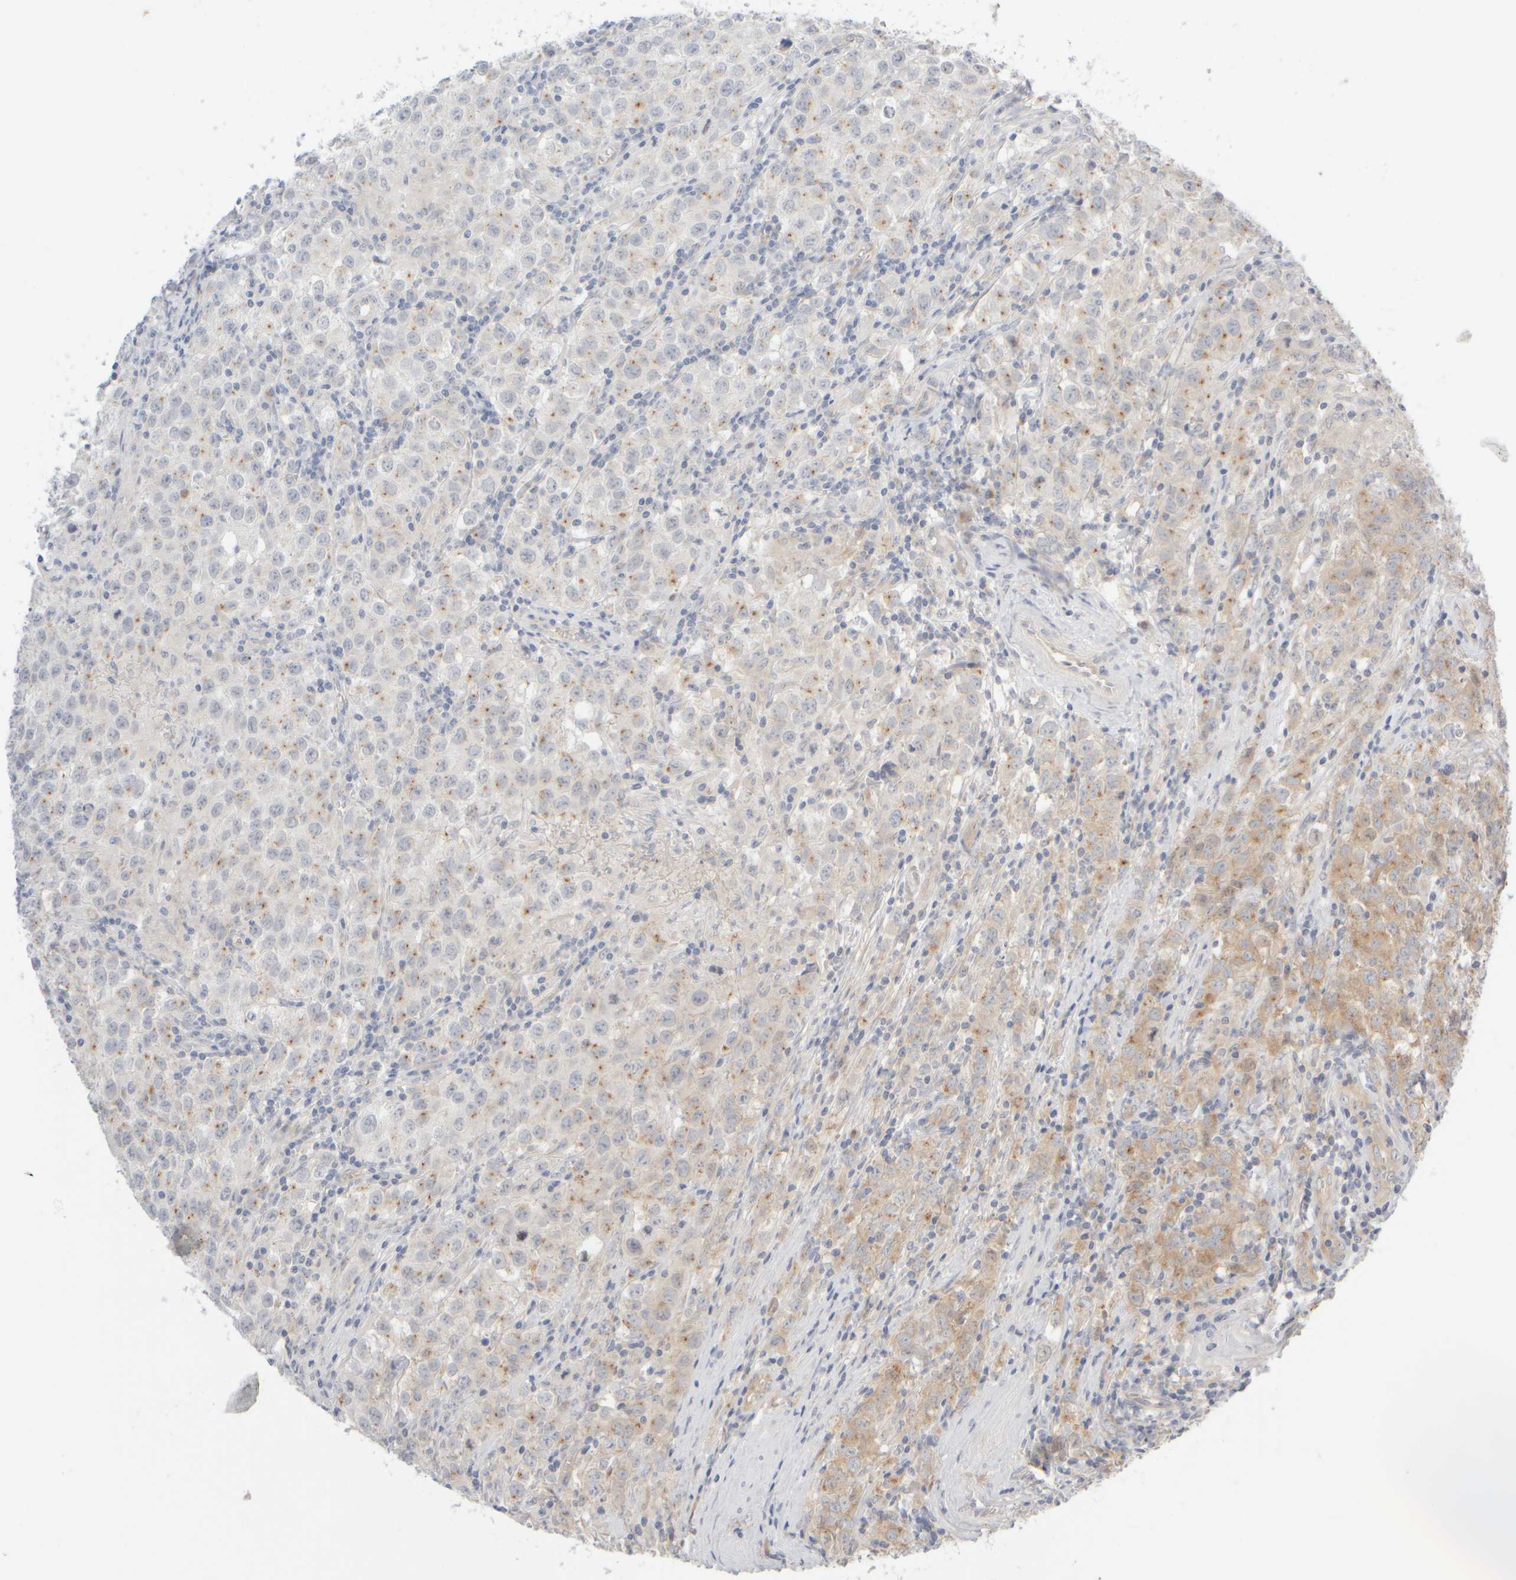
{"staining": {"intensity": "negative", "quantity": "none", "location": "none"}, "tissue": "testis cancer", "cell_type": "Tumor cells", "image_type": "cancer", "snomed": [{"axis": "morphology", "description": "Seminoma, NOS"}, {"axis": "morphology", "description": "Carcinoma, Embryonal, NOS"}, {"axis": "topography", "description": "Testis"}], "caption": "A high-resolution micrograph shows immunohistochemistry (IHC) staining of seminoma (testis), which shows no significant expression in tumor cells.", "gene": "GOPC", "patient": {"sex": "male", "age": 43}}